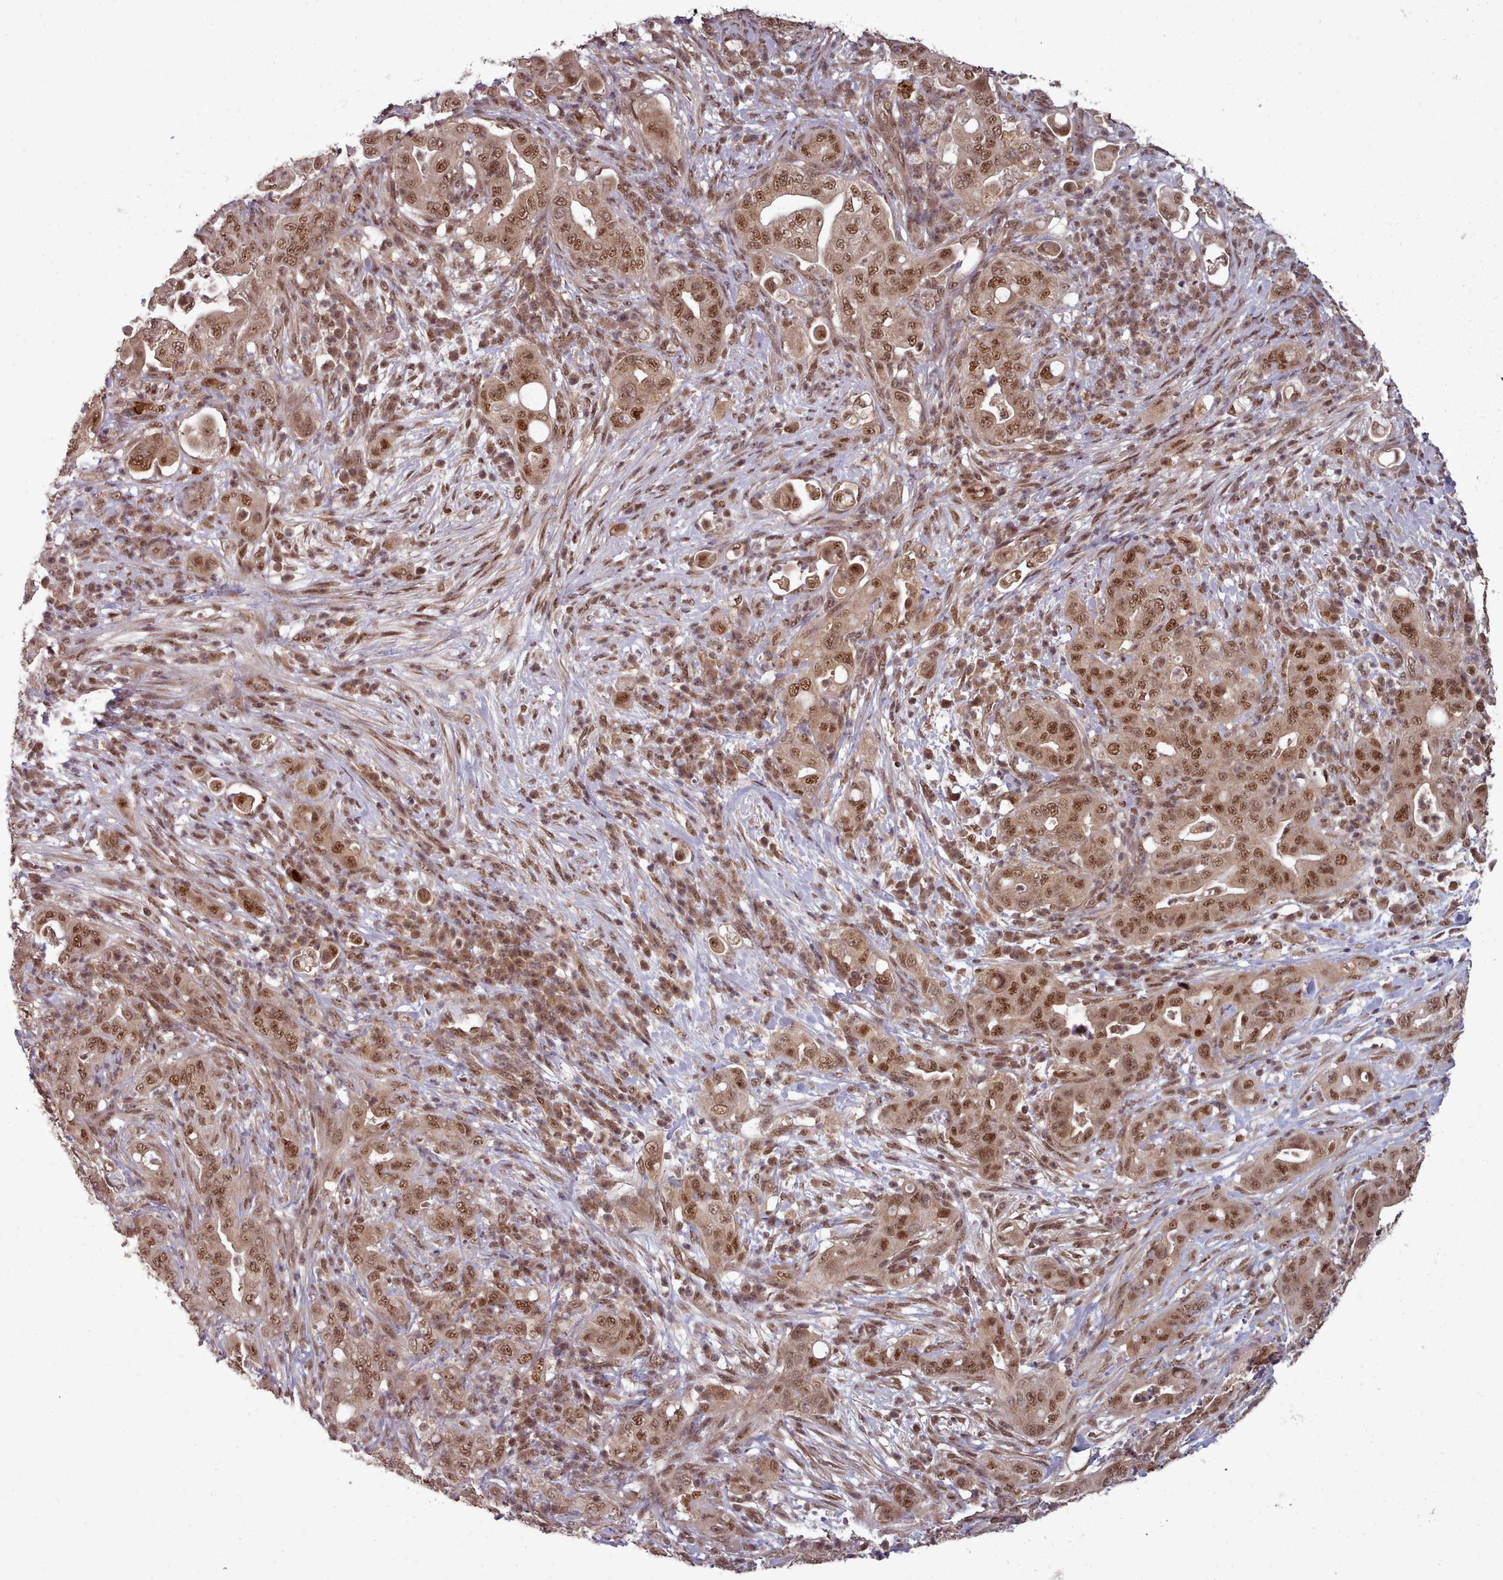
{"staining": {"intensity": "moderate", "quantity": ">75%", "location": "nuclear"}, "tissue": "pancreatic cancer", "cell_type": "Tumor cells", "image_type": "cancer", "snomed": [{"axis": "morphology", "description": "Normal tissue, NOS"}, {"axis": "morphology", "description": "Adenocarcinoma, NOS"}, {"axis": "topography", "description": "Lymph node"}, {"axis": "topography", "description": "Pancreas"}], "caption": "This micrograph exhibits adenocarcinoma (pancreatic) stained with immunohistochemistry (IHC) to label a protein in brown. The nuclear of tumor cells show moderate positivity for the protein. Nuclei are counter-stained blue.", "gene": "DHX8", "patient": {"sex": "female", "age": 67}}